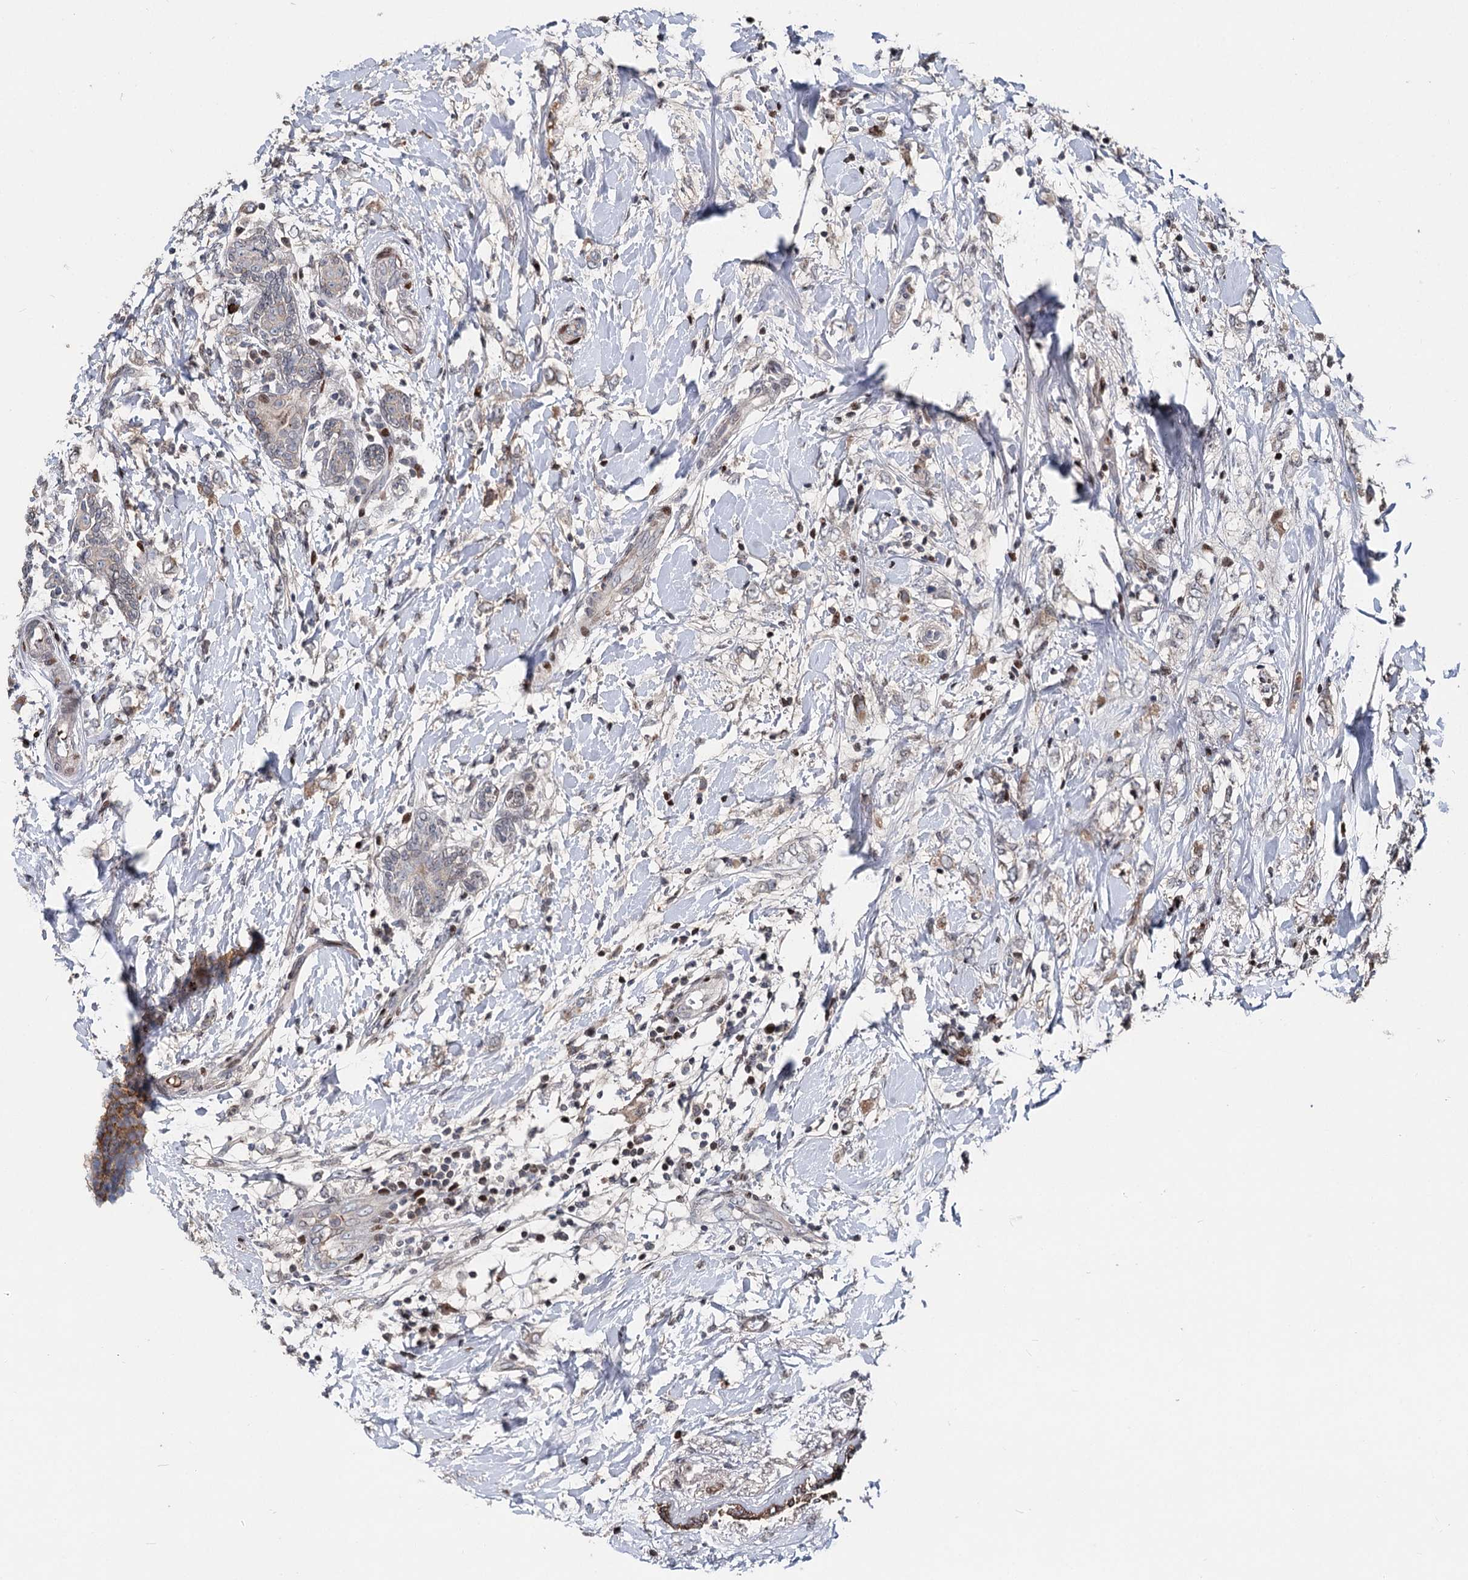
{"staining": {"intensity": "negative", "quantity": "none", "location": "none"}, "tissue": "breast cancer", "cell_type": "Tumor cells", "image_type": "cancer", "snomed": [{"axis": "morphology", "description": "Normal tissue, NOS"}, {"axis": "morphology", "description": "Lobular carcinoma"}, {"axis": "topography", "description": "Breast"}], "caption": "Breast cancer stained for a protein using immunohistochemistry (IHC) shows no staining tumor cells.", "gene": "ITFG2", "patient": {"sex": "female", "age": 47}}